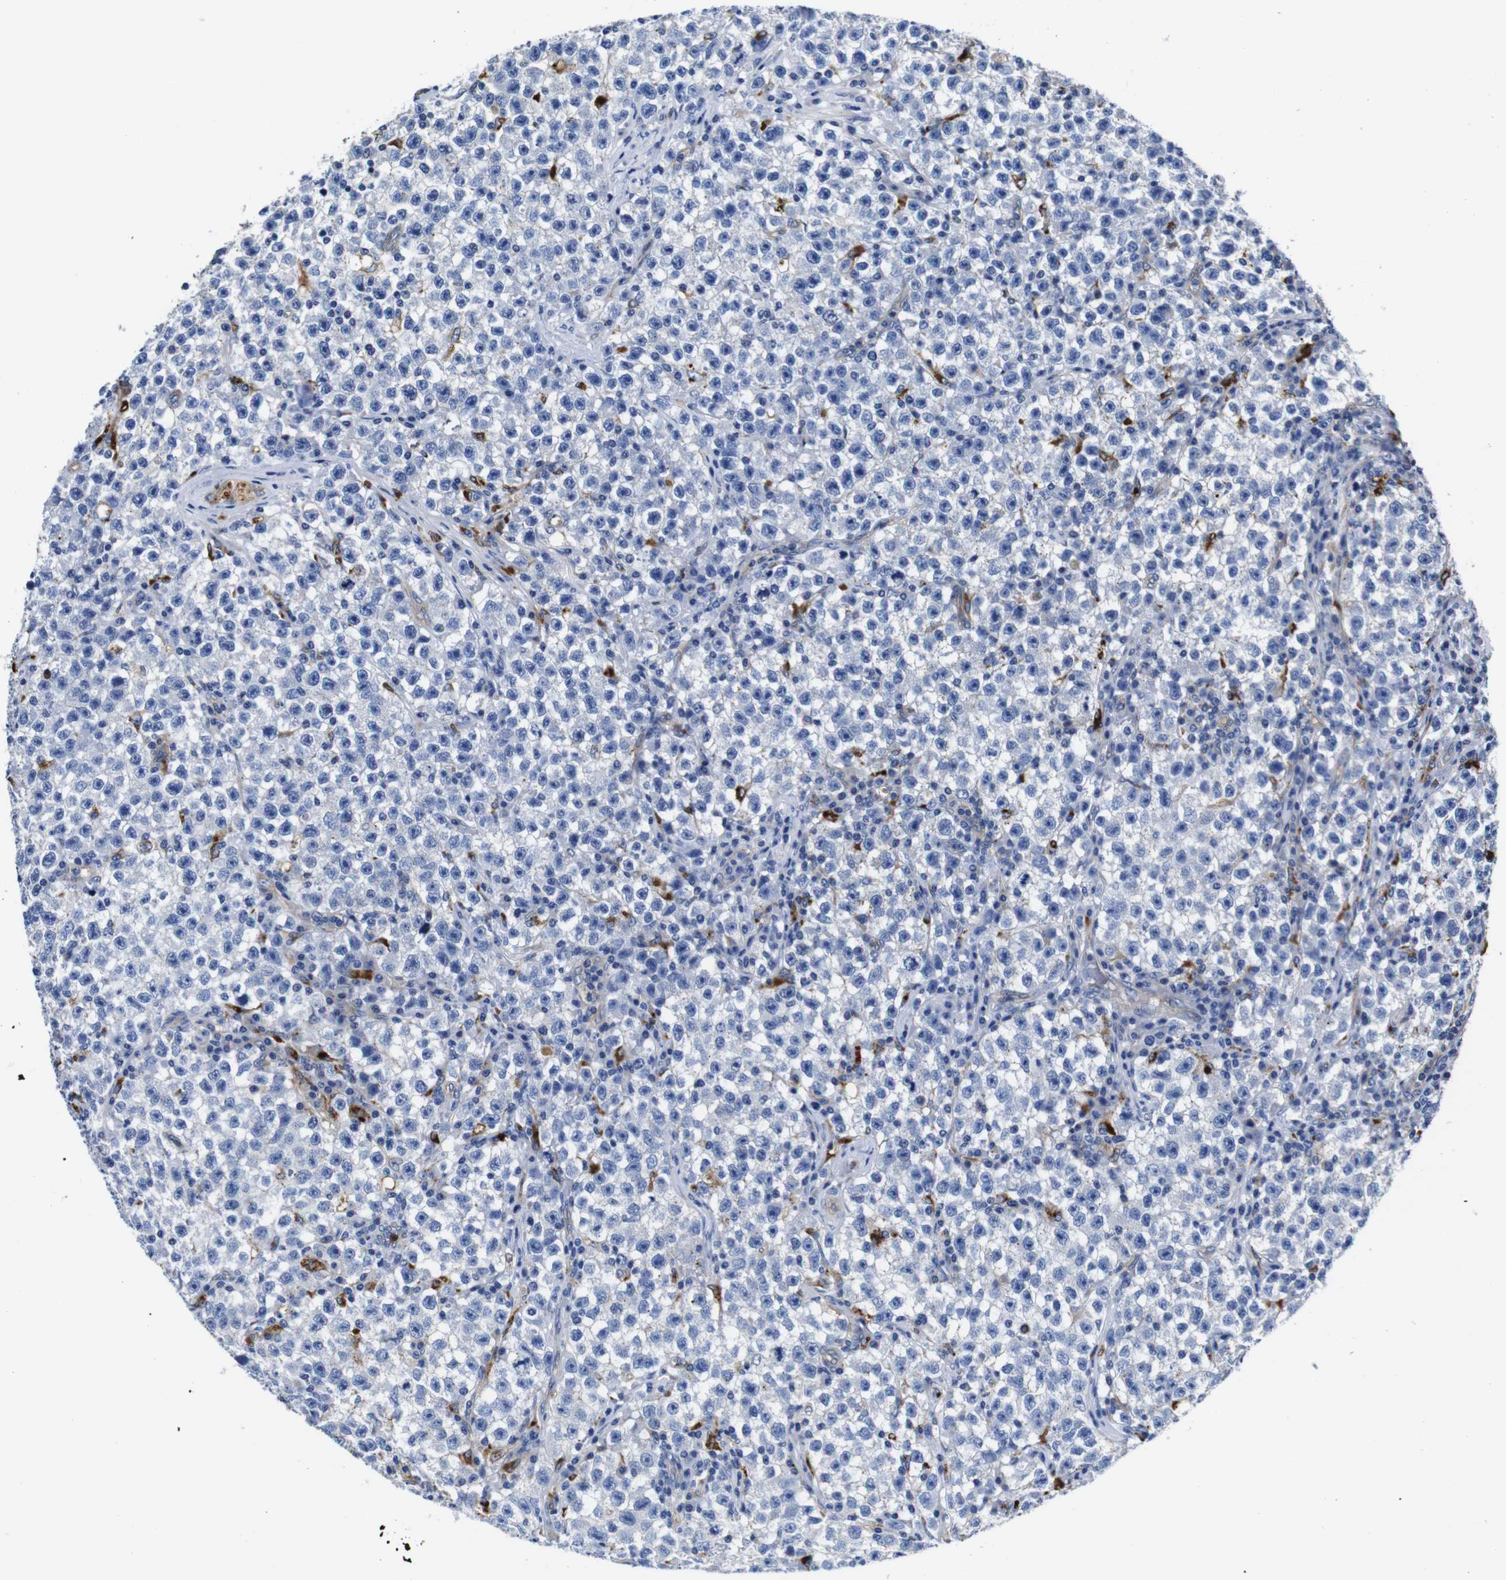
{"staining": {"intensity": "negative", "quantity": "none", "location": "none"}, "tissue": "testis cancer", "cell_type": "Tumor cells", "image_type": "cancer", "snomed": [{"axis": "morphology", "description": "Seminoma, NOS"}, {"axis": "topography", "description": "Testis"}], "caption": "Protein analysis of testis cancer (seminoma) exhibits no significant positivity in tumor cells. Nuclei are stained in blue.", "gene": "GIMAP2", "patient": {"sex": "male", "age": 22}}